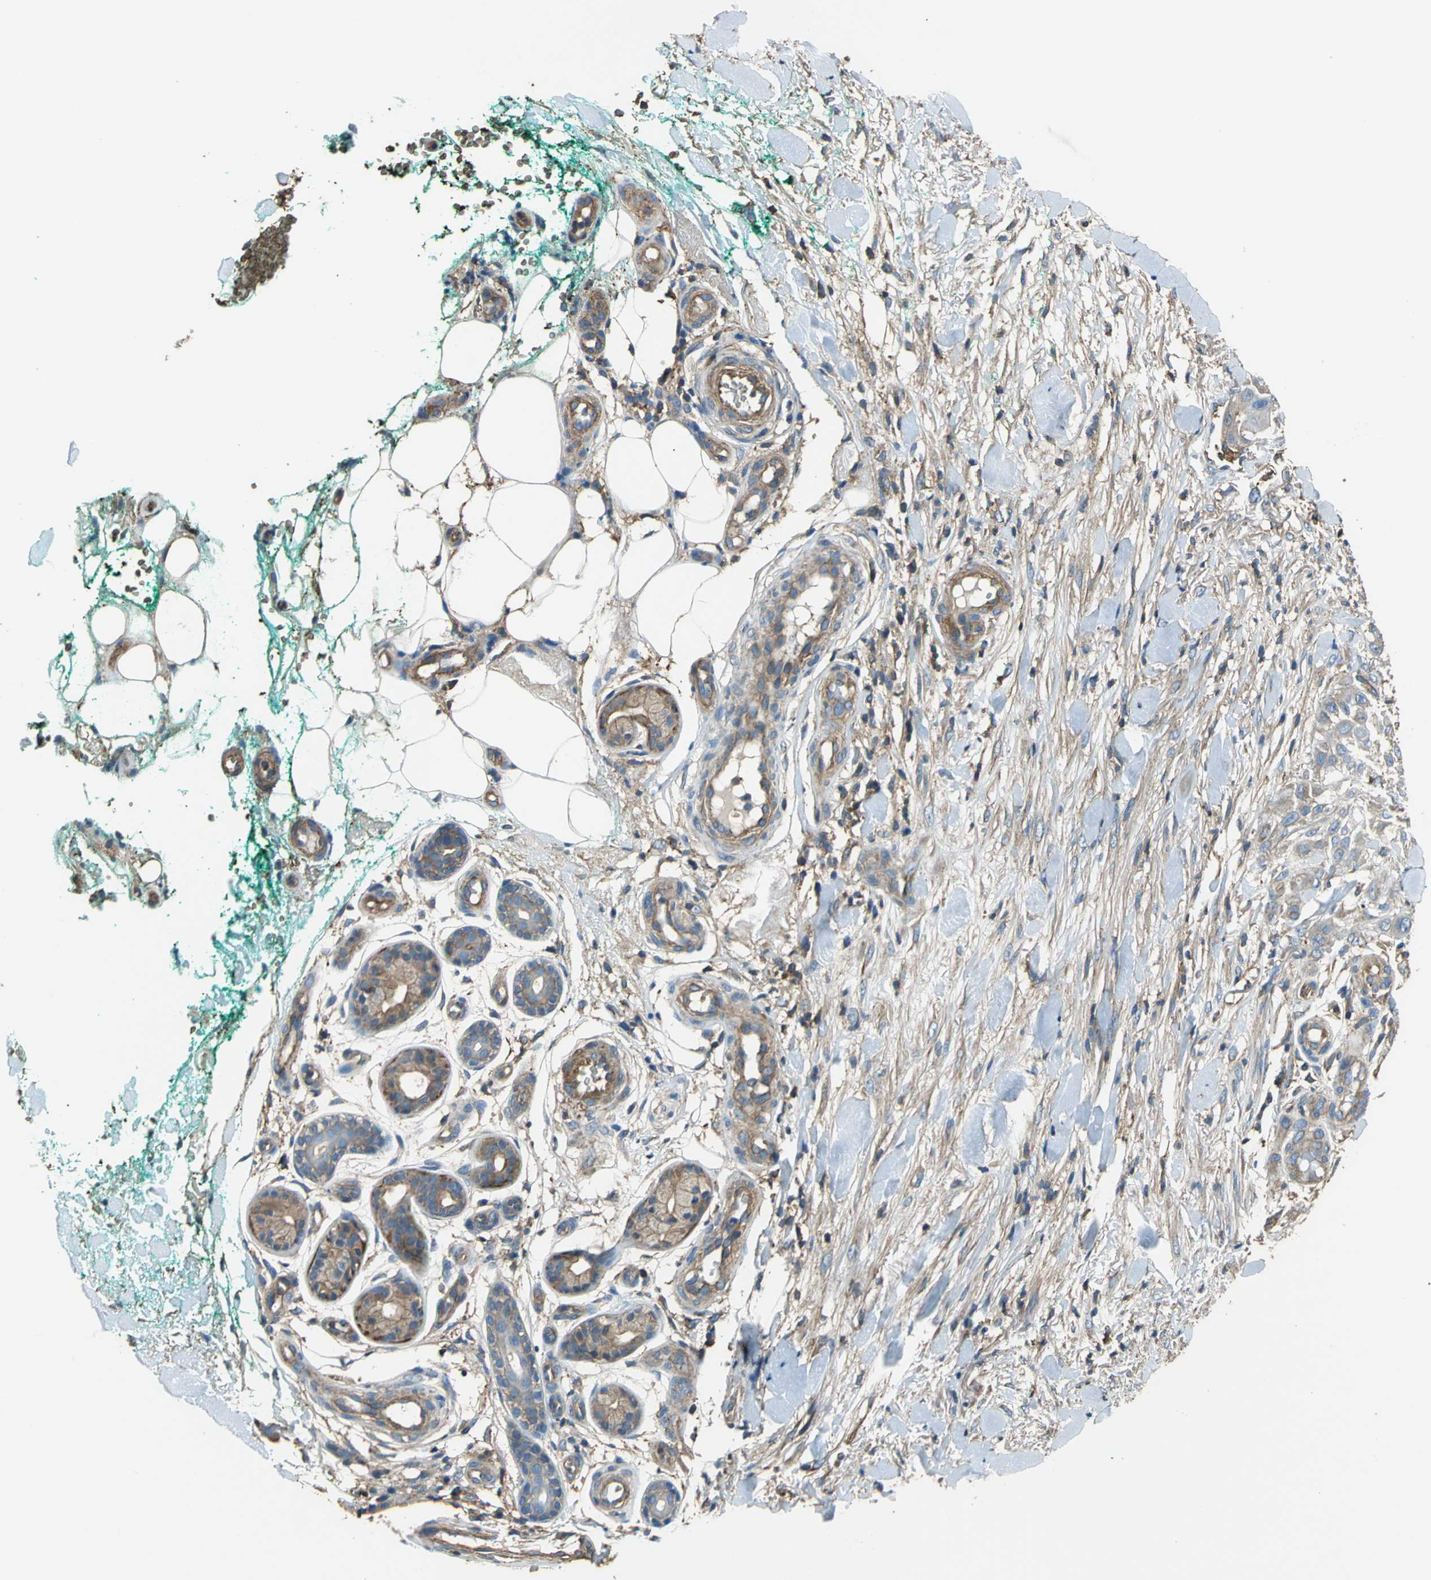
{"staining": {"intensity": "moderate", "quantity": ">75%", "location": "cytoplasmic/membranous"}, "tissue": "skin cancer", "cell_type": "Tumor cells", "image_type": "cancer", "snomed": [{"axis": "morphology", "description": "Squamous cell carcinoma, NOS"}, {"axis": "topography", "description": "Skin"}], "caption": "Moderate cytoplasmic/membranous expression for a protein is present in approximately >75% of tumor cells of squamous cell carcinoma (skin) using immunohistochemistry.", "gene": "PARVA", "patient": {"sex": "female", "age": 42}}